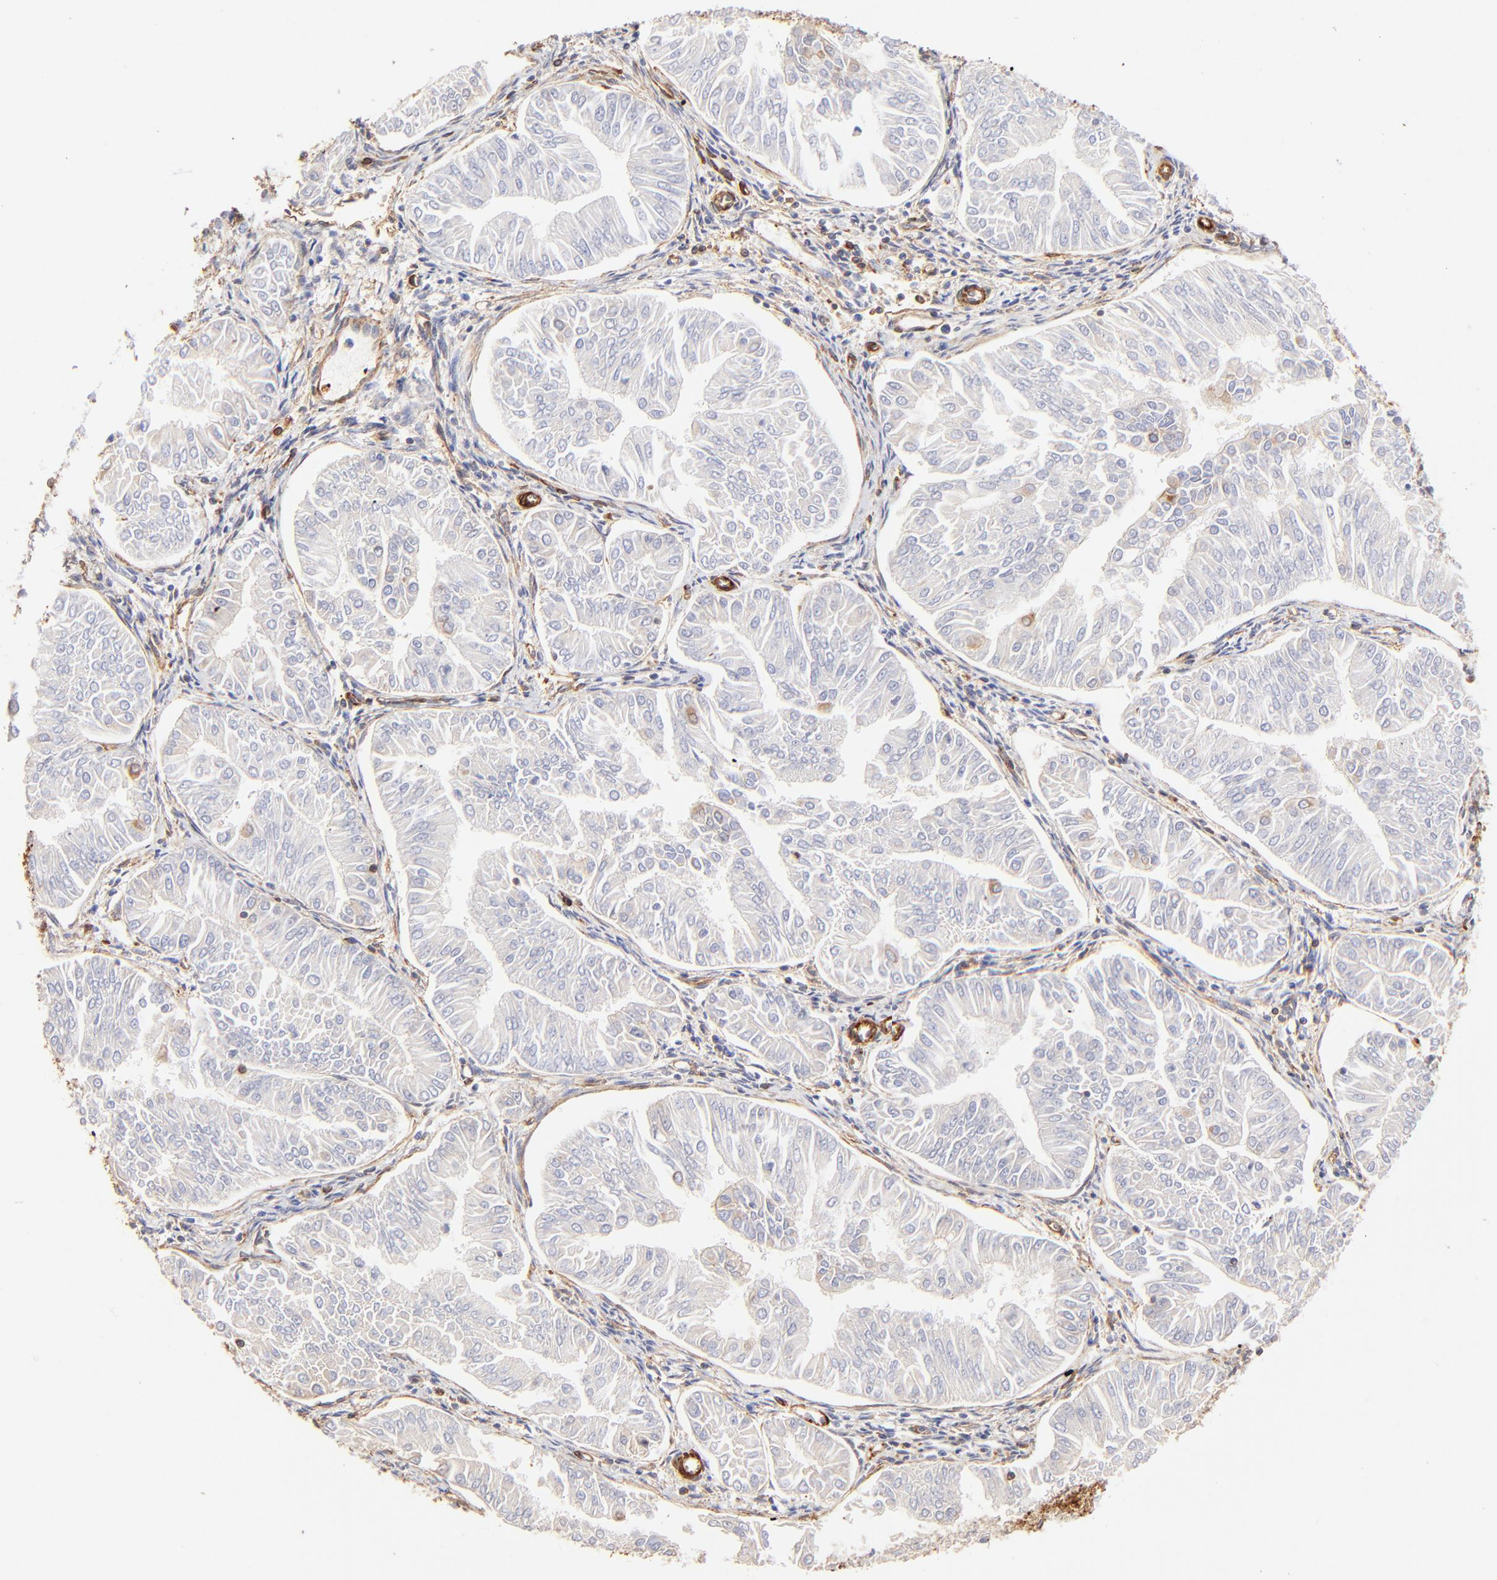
{"staining": {"intensity": "weak", "quantity": "<25%", "location": "cytoplasmic/membranous"}, "tissue": "endometrial cancer", "cell_type": "Tumor cells", "image_type": "cancer", "snomed": [{"axis": "morphology", "description": "Adenocarcinoma, NOS"}, {"axis": "topography", "description": "Endometrium"}], "caption": "Tumor cells show no significant positivity in endometrial cancer. (DAB (3,3'-diaminobenzidine) IHC with hematoxylin counter stain).", "gene": "FLNA", "patient": {"sex": "female", "age": 53}}